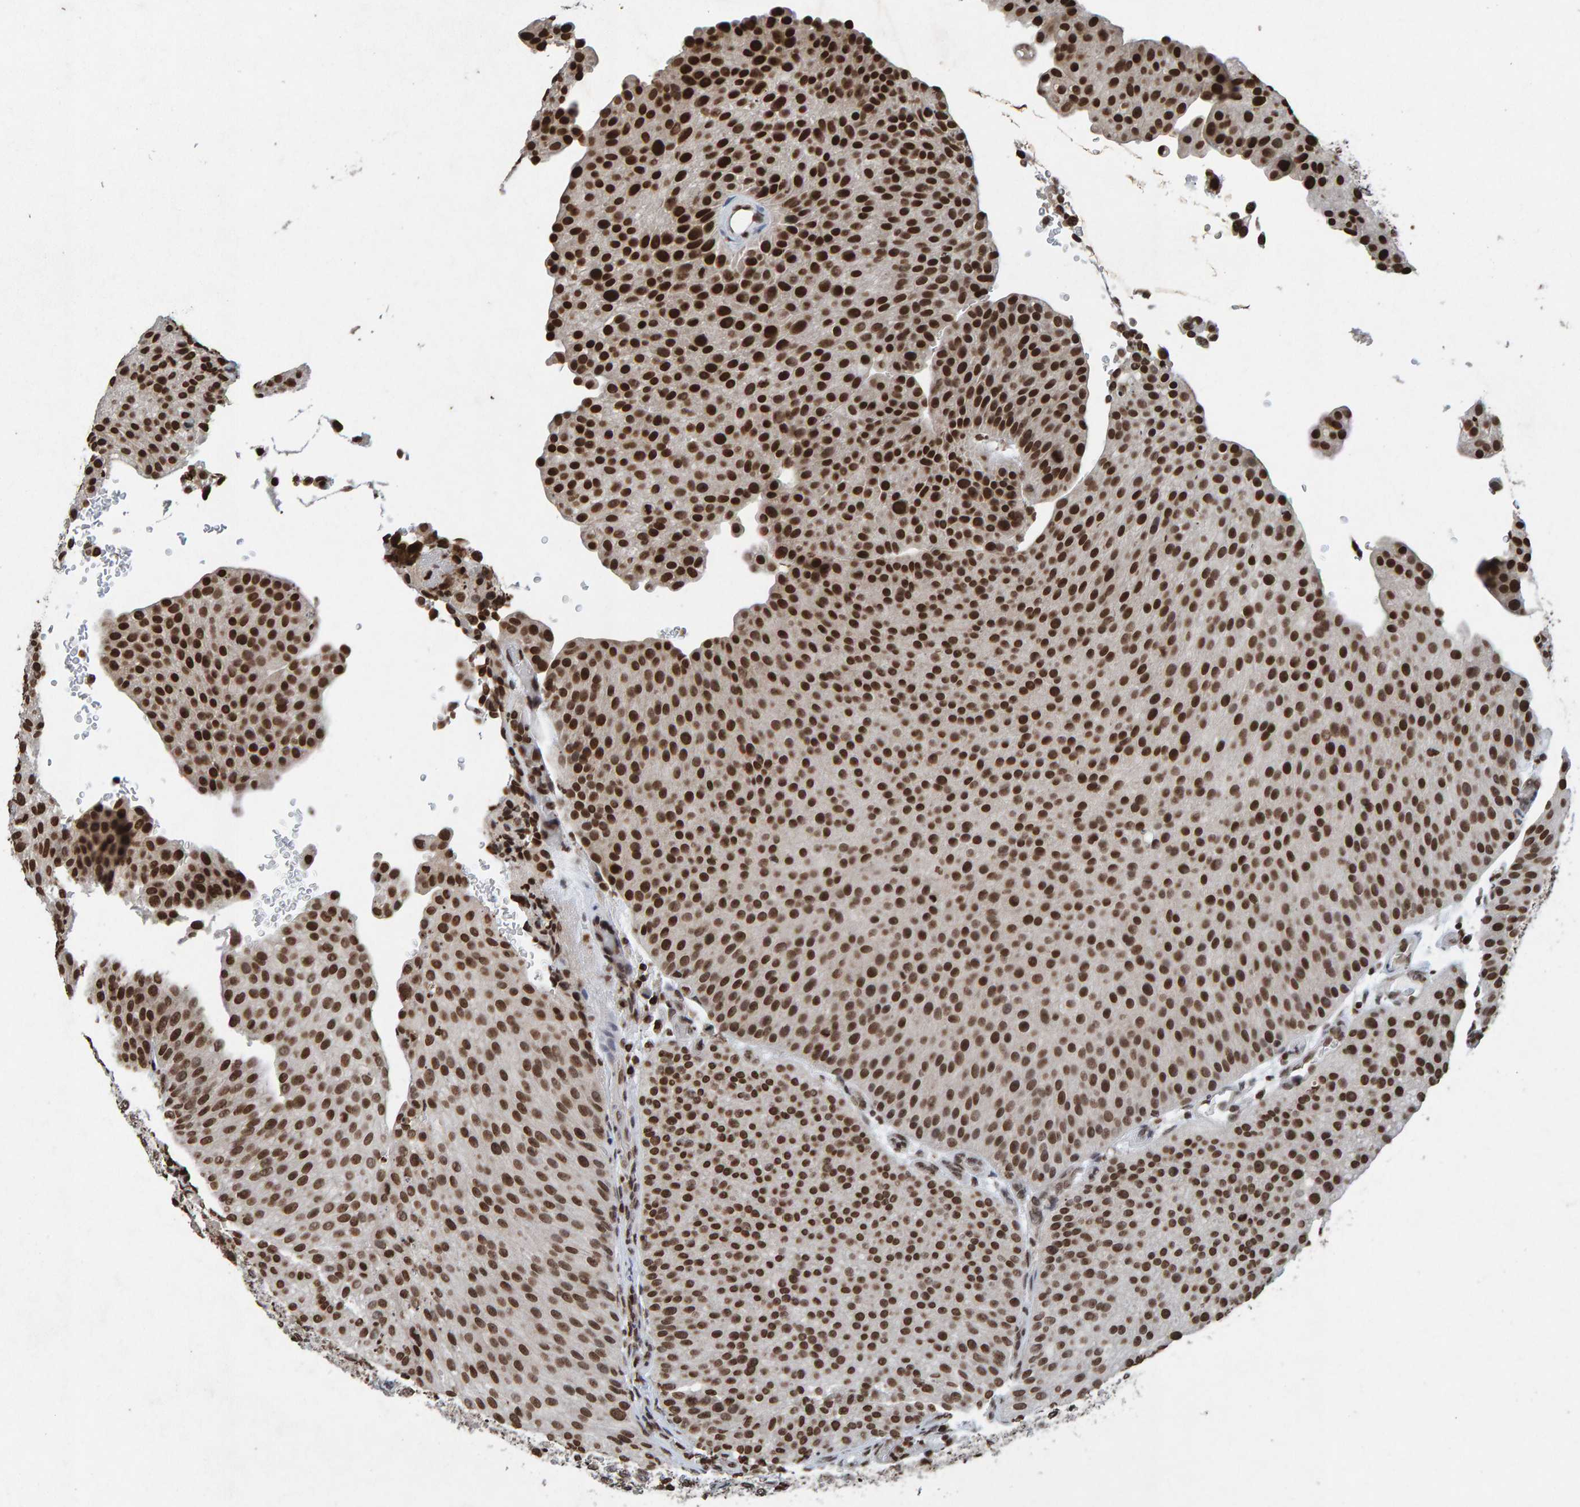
{"staining": {"intensity": "strong", "quantity": ">75%", "location": "nuclear"}, "tissue": "urothelial cancer", "cell_type": "Tumor cells", "image_type": "cancer", "snomed": [{"axis": "morphology", "description": "Urothelial carcinoma, Low grade"}, {"axis": "topography", "description": "Smooth muscle"}, {"axis": "topography", "description": "Urinary bladder"}], "caption": "An immunohistochemistry (IHC) histopathology image of tumor tissue is shown. Protein staining in brown shows strong nuclear positivity in low-grade urothelial carcinoma within tumor cells.", "gene": "H2AZ1", "patient": {"sex": "male", "age": 60}}